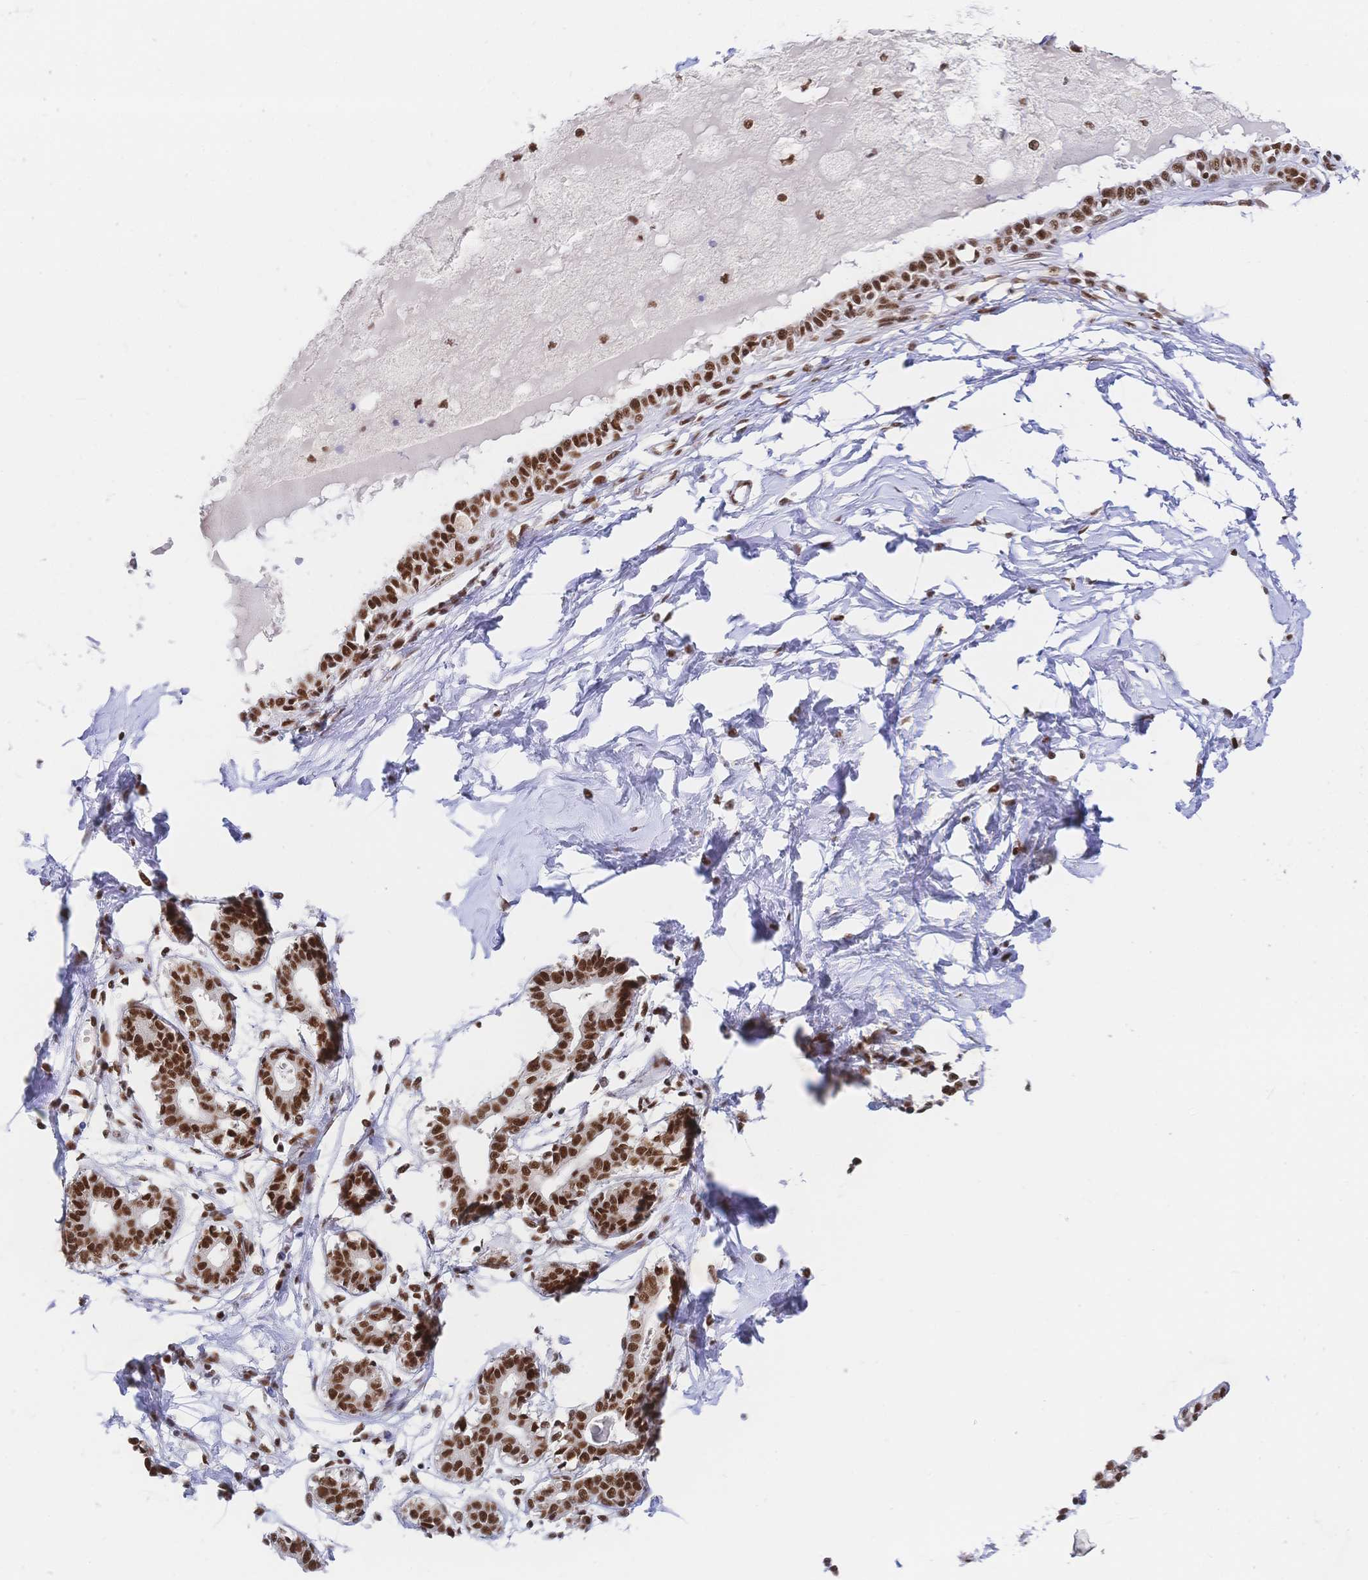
{"staining": {"intensity": "moderate", "quantity": "<25%", "location": "nuclear"}, "tissue": "breast", "cell_type": "Adipocytes", "image_type": "normal", "snomed": [{"axis": "morphology", "description": "Normal tissue, NOS"}, {"axis": "topography", "description": "Breast"}], "caption": "DAB (3,3'-diaminobenzidine) immunohistochemical staining of normal human breast demonstrates moderate nuclear protein expression in about <25% of adipocytes. The protein is stained brown, and the nuclei are stained in blue (DAB IHC with brightfield microscopy, high magnification).", "gene": "SRSF1", "patient": {"sex": "female", "age": 45}}